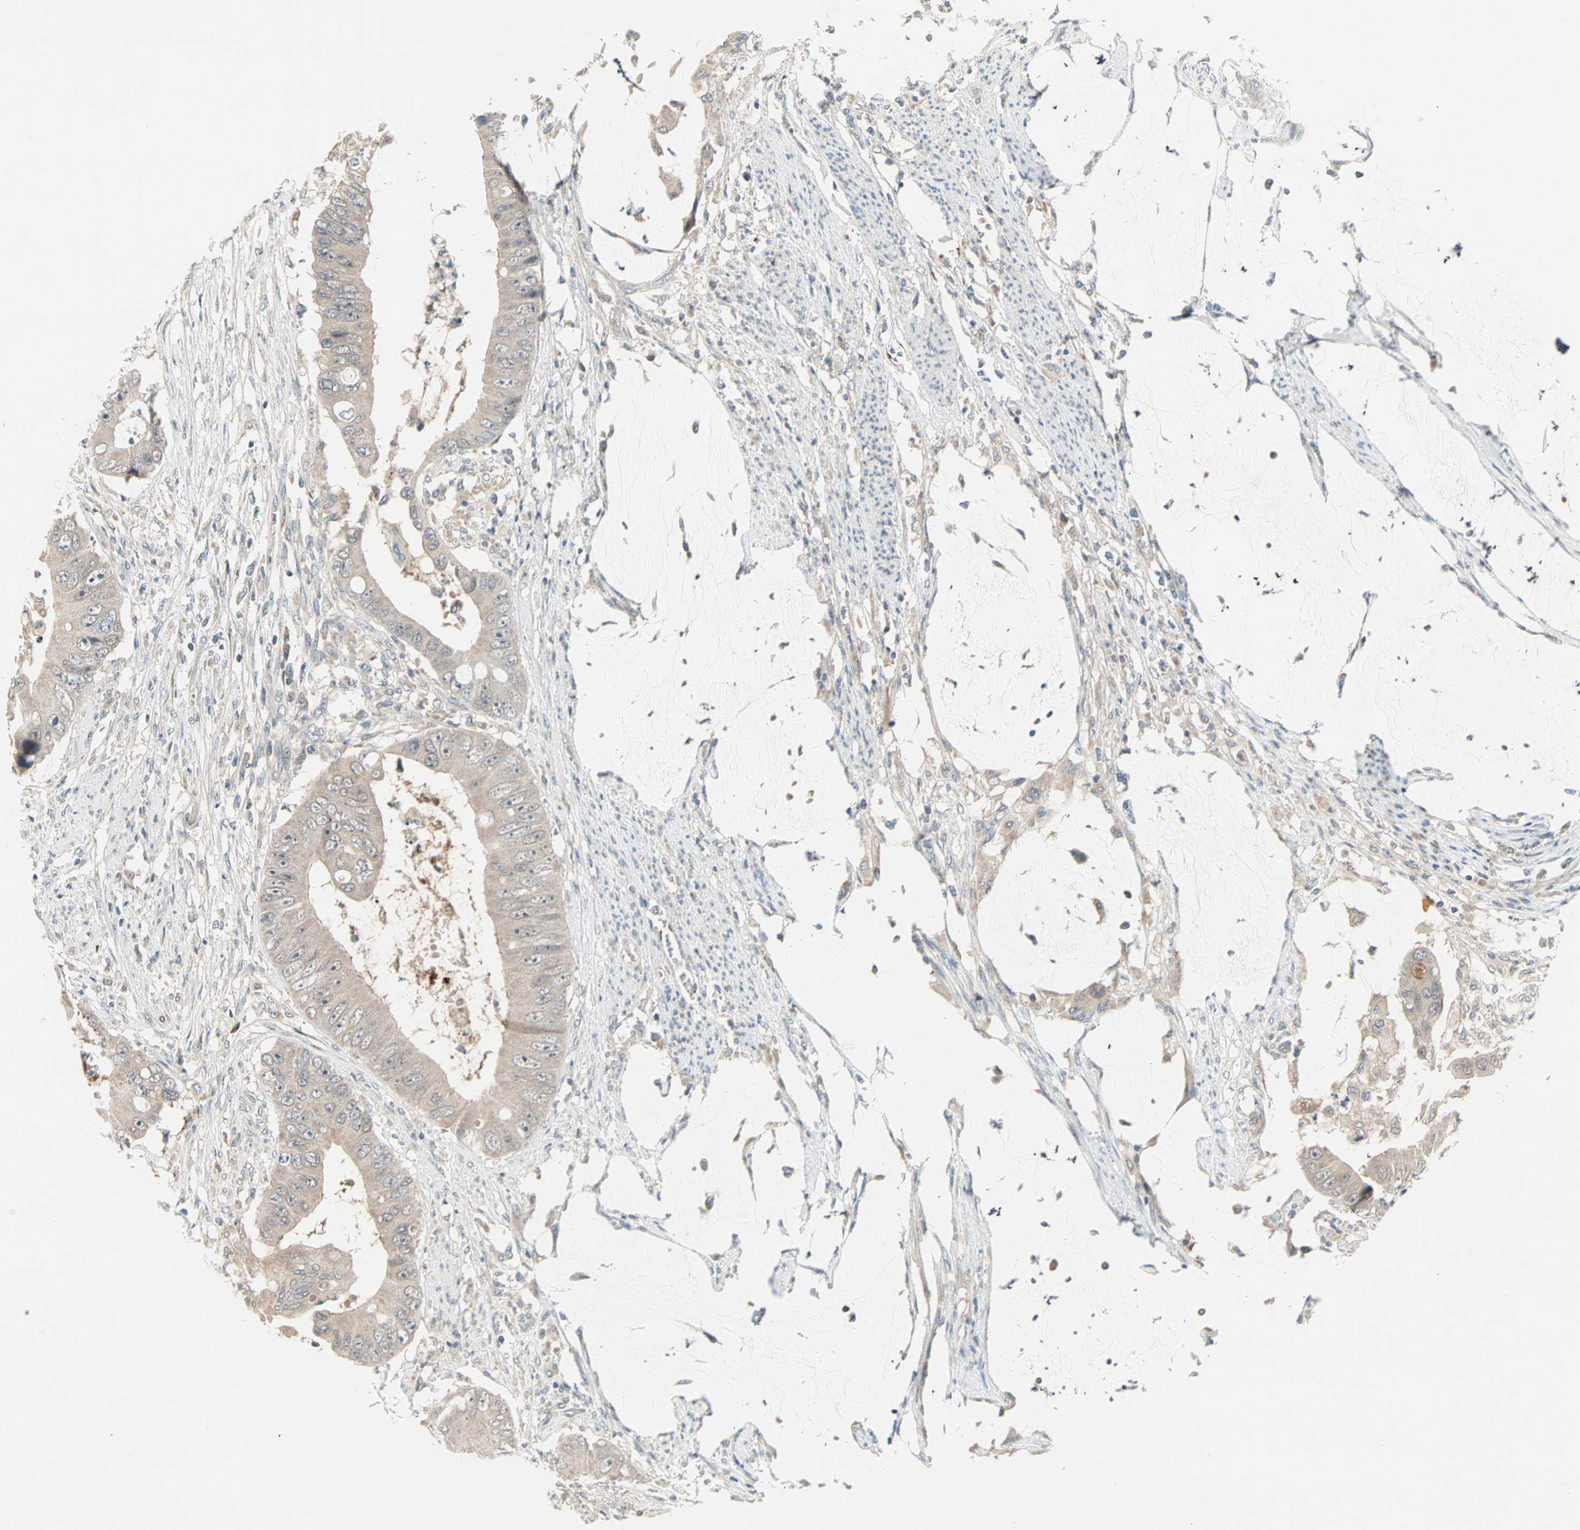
{"staining": {"intensity": "weak", "quantity": "25%-75%", "location": "cytoplasmic/membranous"}, "tissue": "colorectal cancer", "cell_type": "Tumor cells", "image_type": "cancer", "snomed": [{"axis": "morphology", "description": "Adenocarcinoma, NOS"}, {"axis": "topography", "description": "Rectum"}], "caption": "IHC image of adenocarcinoma (colorectal) stained for a protein (brown), which shows low levels of weak cytoplasmic/membranous expression in about 25%-75% of tumor cells.", "gene": "PROS1", "patient": {"sex": "female", "age": 77}}